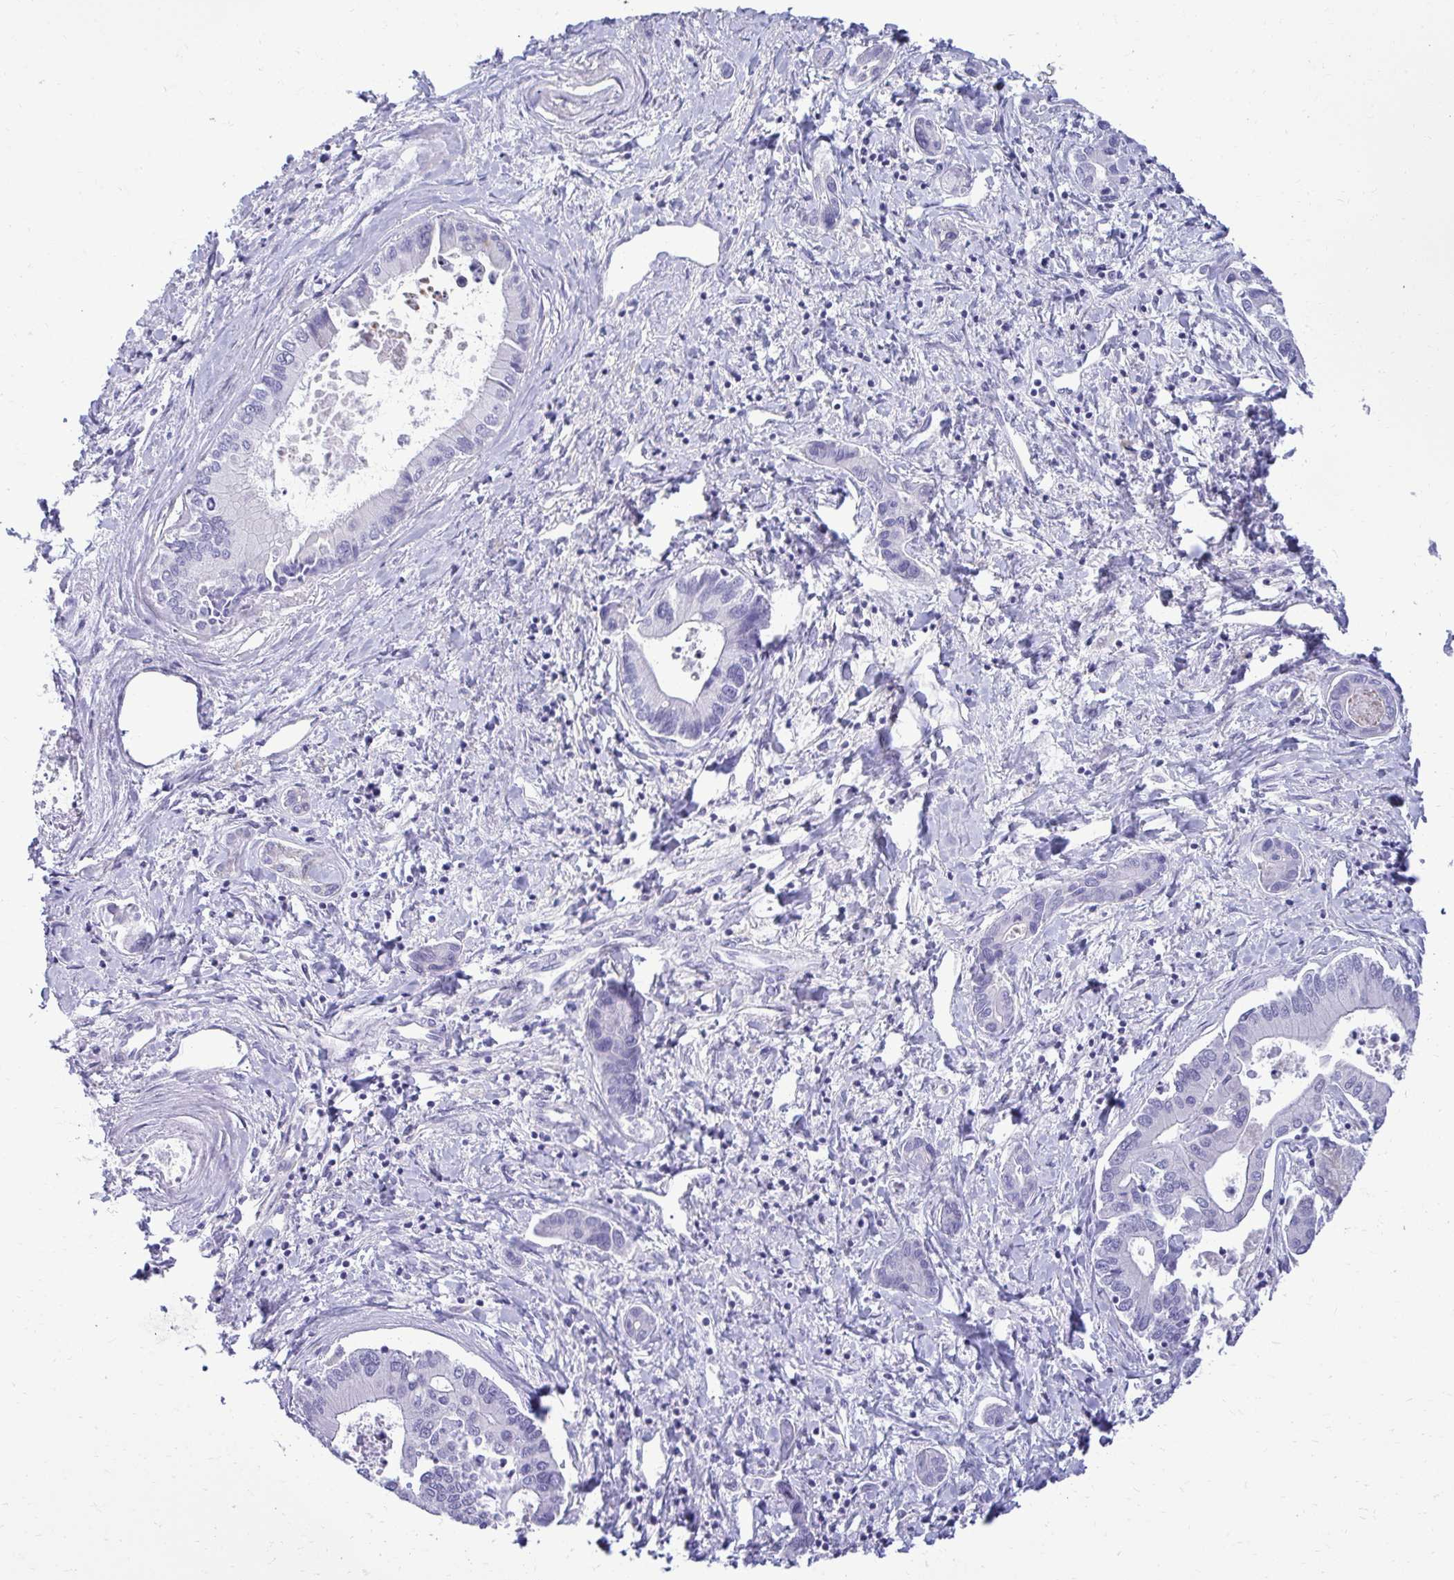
{"staining": {"intensity": "negative", "quantity": "none", "location": "none"}, "tissue": "liver cancer", "cell_type": "Tumor cells", "image_type": "cancer", "snomed": [{"axis": "morphology", "description": "Cholangiocarcinoma"}, {"axis": "topography", "description": "Liver"}], "caption": "Immunohistochemistry of liver cancer demonstrates no expression in tumor cells.", "gene": "AIG1", "patient": {"sex": "male", "age": 66}}